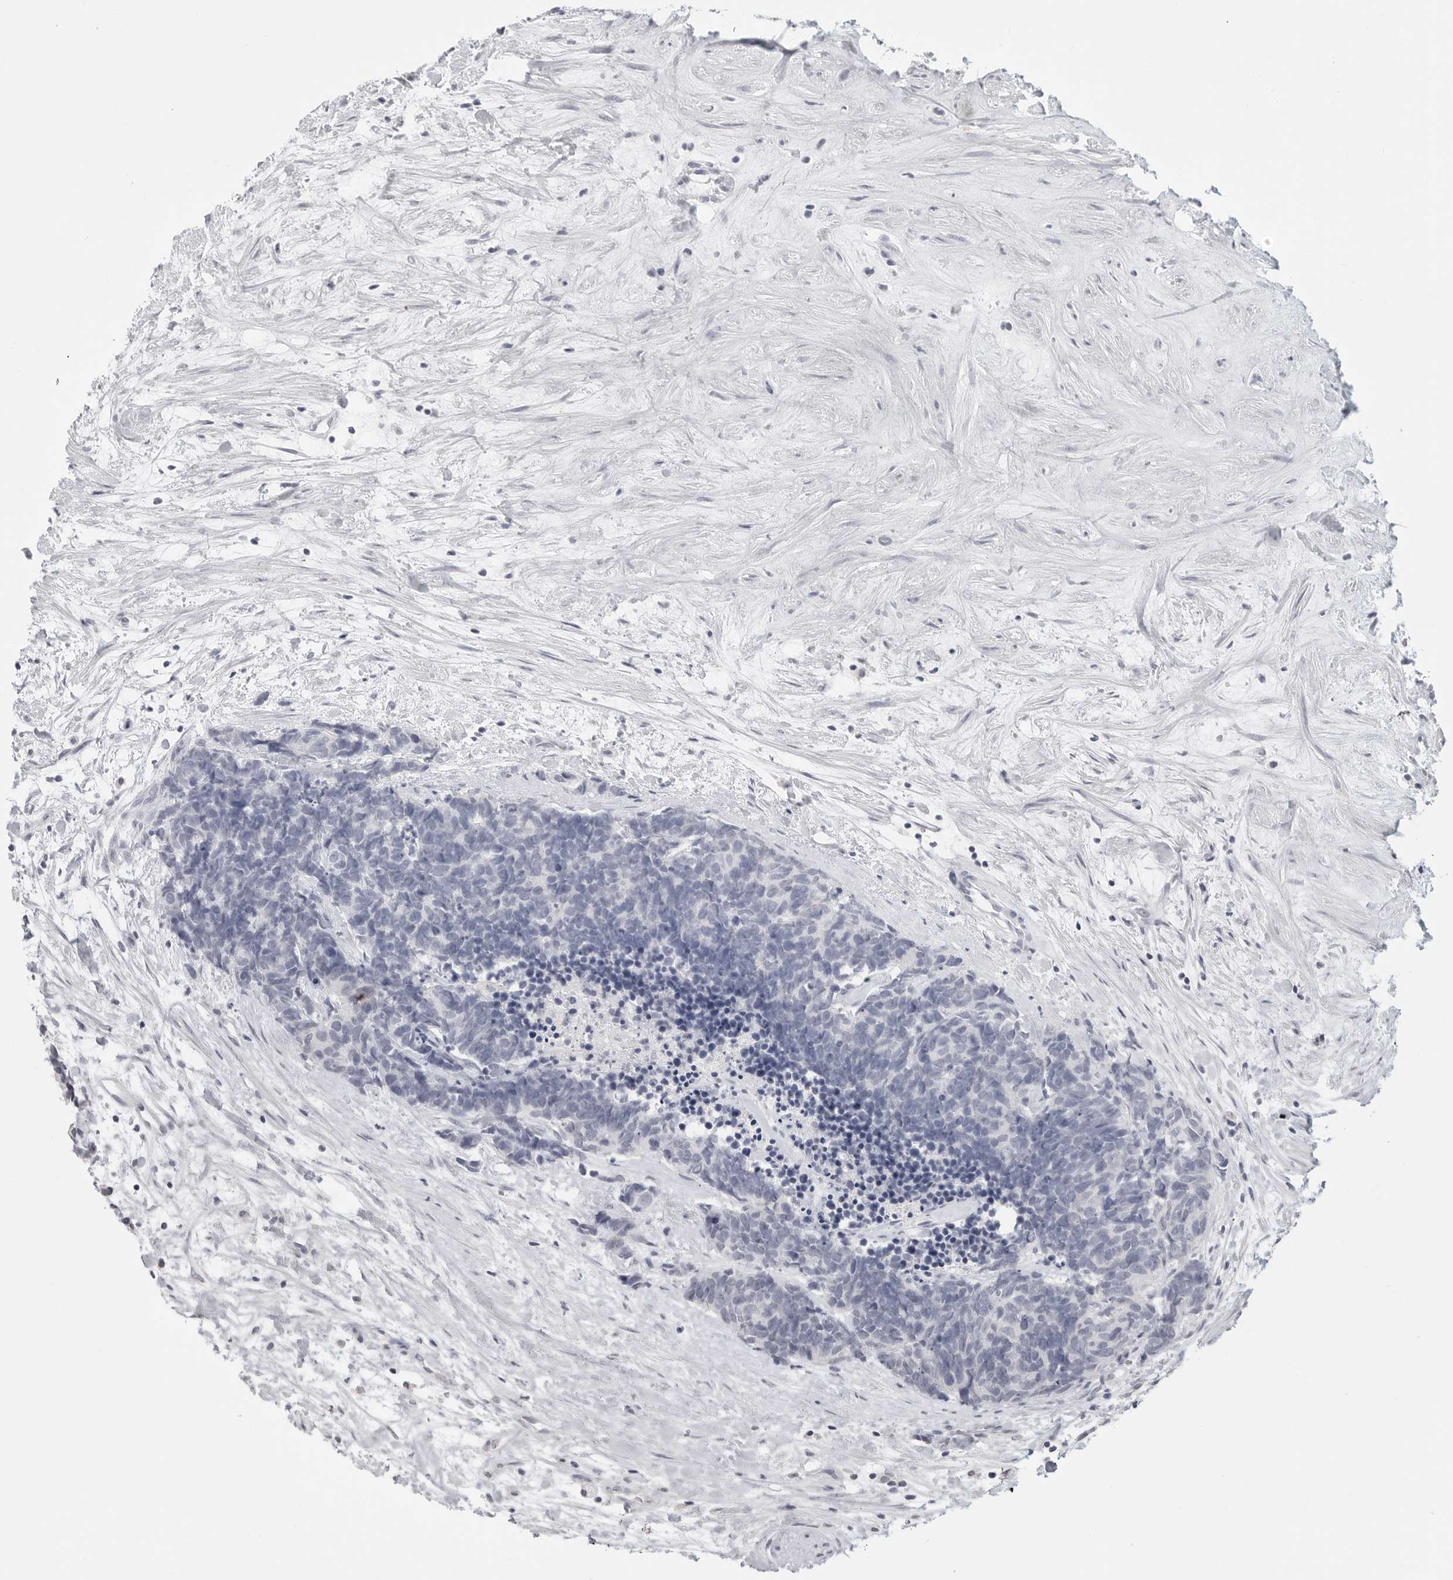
{"staining": {"intensity": "negative", "quantity": "none", "location": "none"}, "tissue": "carcinoid", "cell_type": "Tumor cells", "image_type": "cancer", "snomed": [{"axis": "morphology", "description": "Carcinoma, NOS"}, {"axis": "morphology", "description": "Carcinoid, malignant, NOS"}, {"axis": "topography", "description": "Urinary bladder"}], "caption": "Tumor cells are negative for protein expression in human malignant carcinoid.", "gene": "PRSS1", "patient": {"sex": "male", "age": 57}}